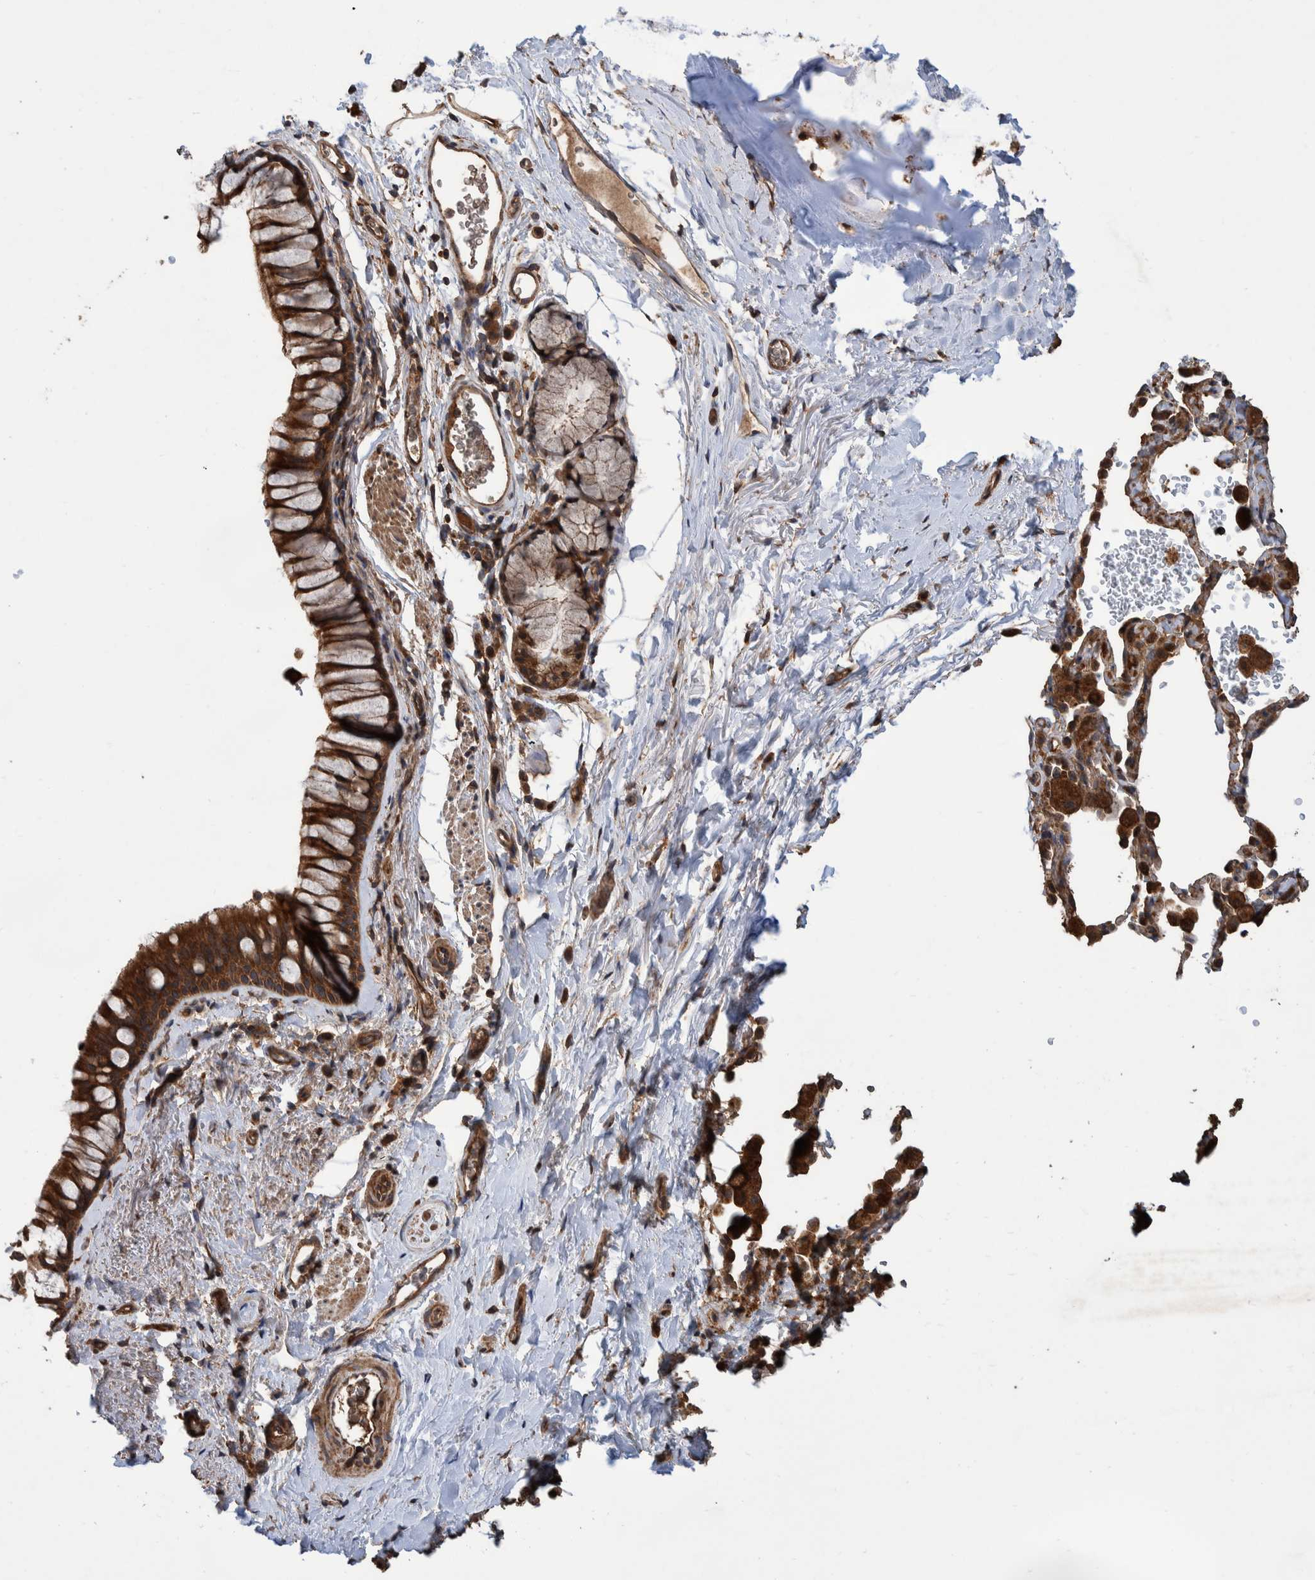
{"staining": {"intensity": "strong", "quantity": ">75%", "location": "cytoplasmic/membranous"}, "tissue": "bronchus", "cell_type": "Respiratory epithelial cells", "image_type": "normal", "snomed": [{"axis": "morphology", "description": "Normal tissue, NOS"}, {"axis": "topography", "description": "Cartilage tissue"}, {"axis": "topography", "description": "Bronchus"}], "caption": "About >75% of respiratory epithelial cells in unremarkable human bronchus display strong cytoplasmic/membranous protein expression as visualized by brown immunohistochemical staining.", "gene": "VBP1", "patient": {"sex": "female", "age": 53}}